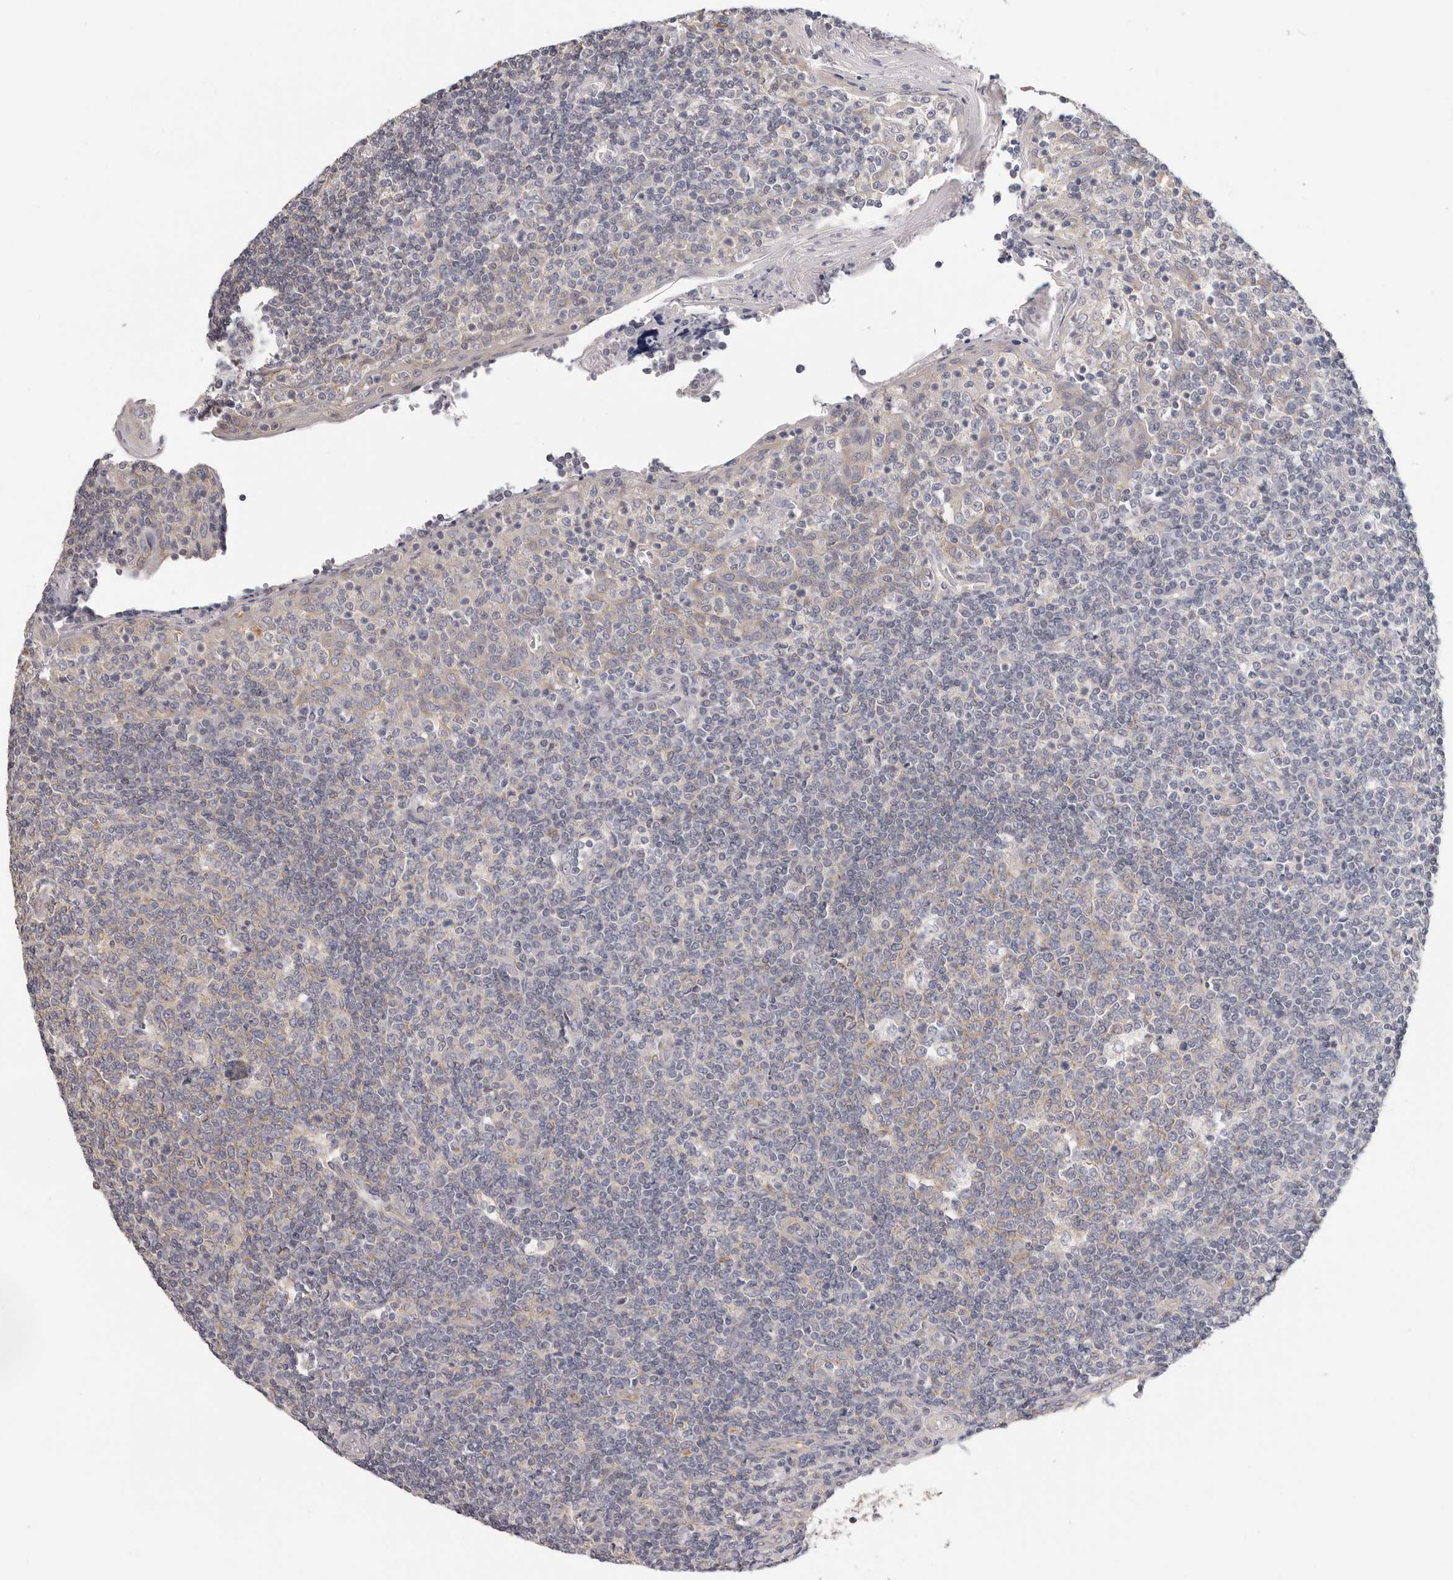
{"staining": {"intensity": "negative", "quantity": "none", "location": "none"}, "tissue": "tonsil", "cell_type": "Germinal center cells", "image_type": "normal", "snomed": [{"axis": "morphology", "description": "Normal tissue, NOS"}, {"axis": "topography", "description": "Tonsil"}], "caption": "Protein analysis of normal tonsil shows no significant expression in germinal center cells. The staining was performed using DAB to visualize the protein expression in brown, while the nuclei were stained in blue with hematoxylin (Magnification: 20x).", "gene": "AFDN", "patient": {"sex": "female", "age": 19}}